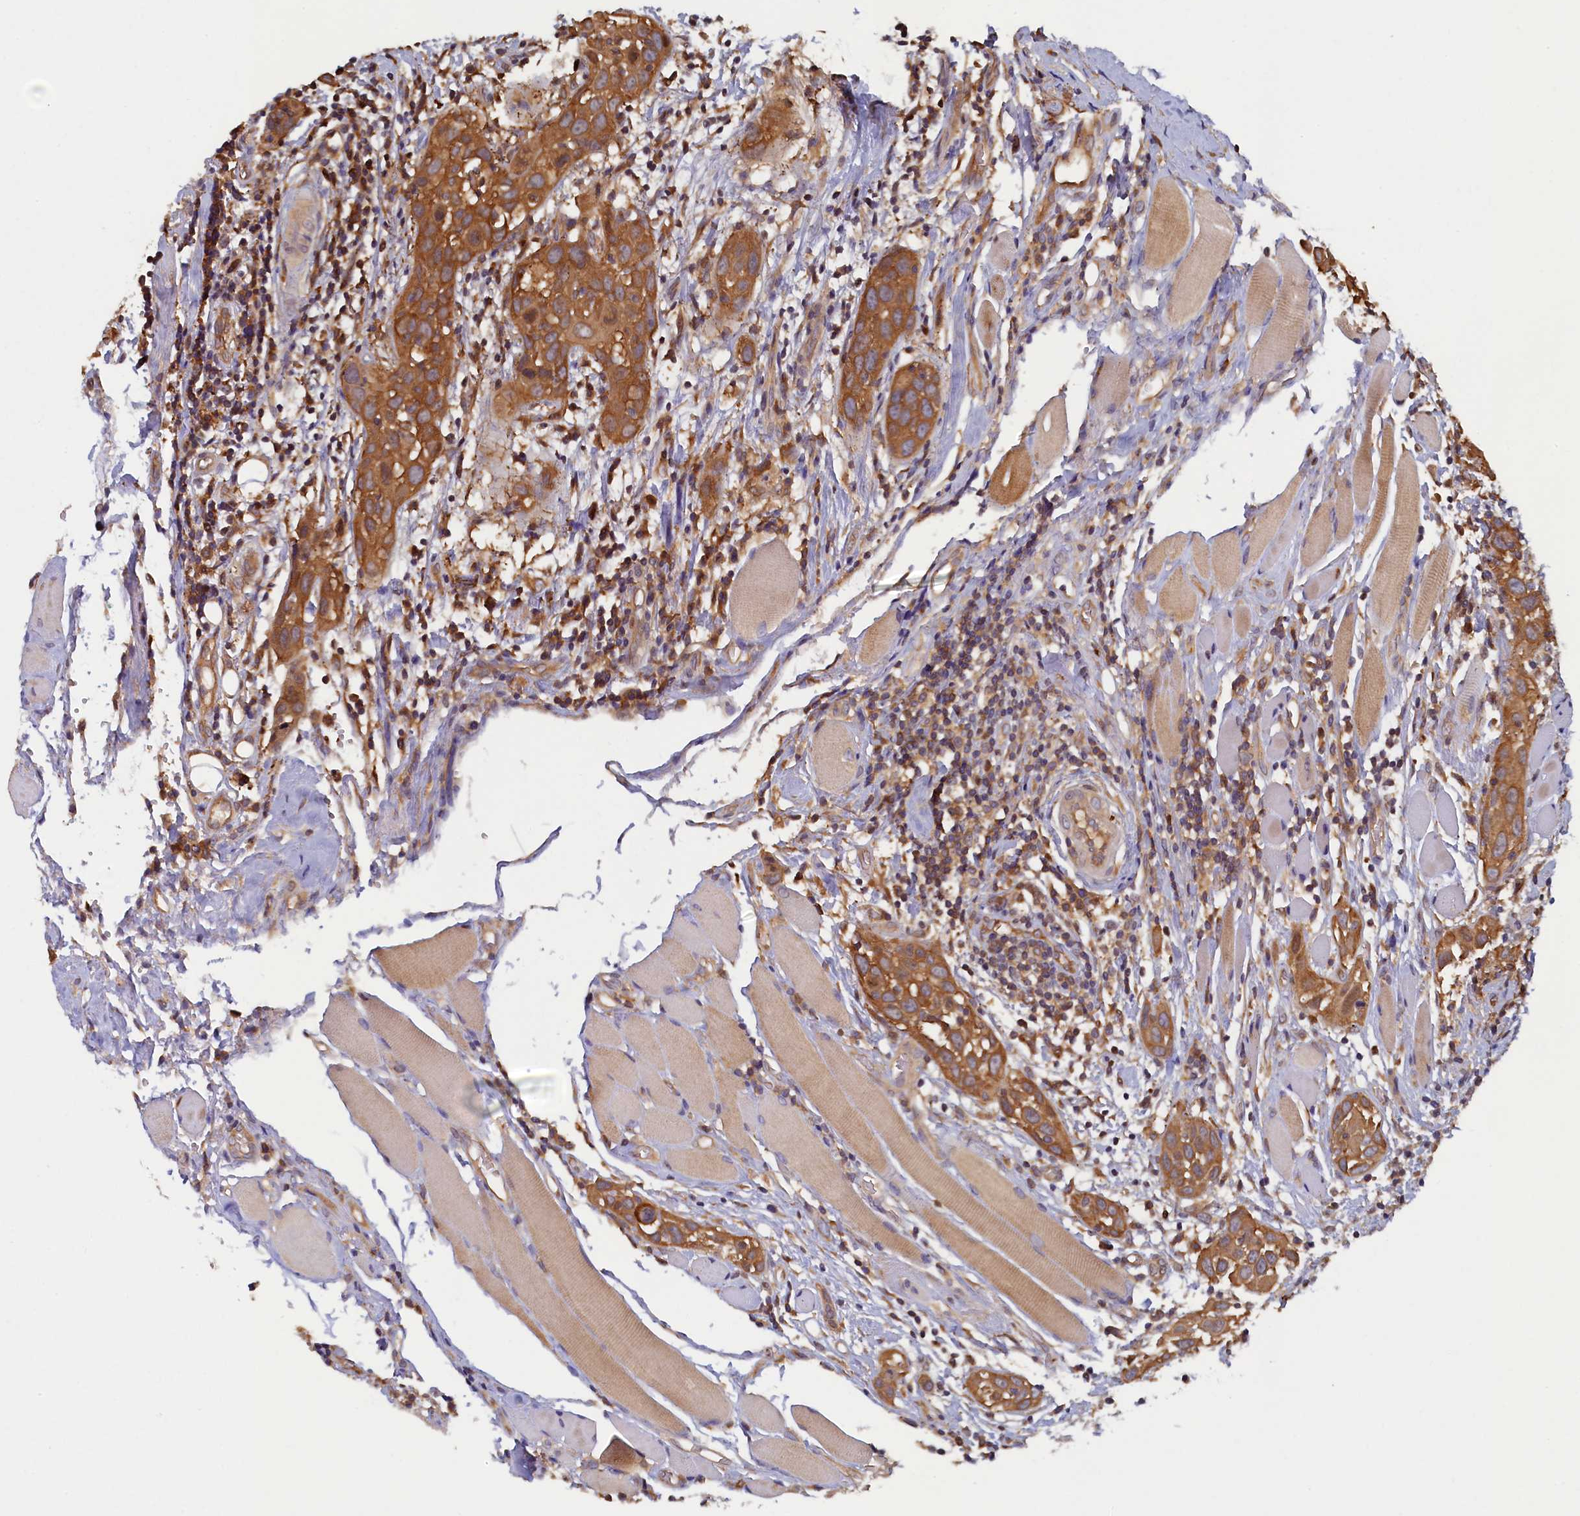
{"staining": {"intensity": "strong", "quantity": ">75%", "location": "cytoplasmic/membranous"}, "tissue": "head and neck cancer", "cell_type": "Tumor cells", "image_type": "cancer", "snomed": [{"axis": "morphology", "description": "Squamous cell carcinoma, NOS"}, {"axis": "topography", "description": "Oral tissue"}, {"axis": "topography", "description": "Head-Neck"}], "caption": "A high amount of strong cytoplasmic/membranous expression is seen in about >75% of tumor cells in head and neck cancer tissue.", "gene": "TIMM8B", "patient": {"sex": "female", "age": 50}}